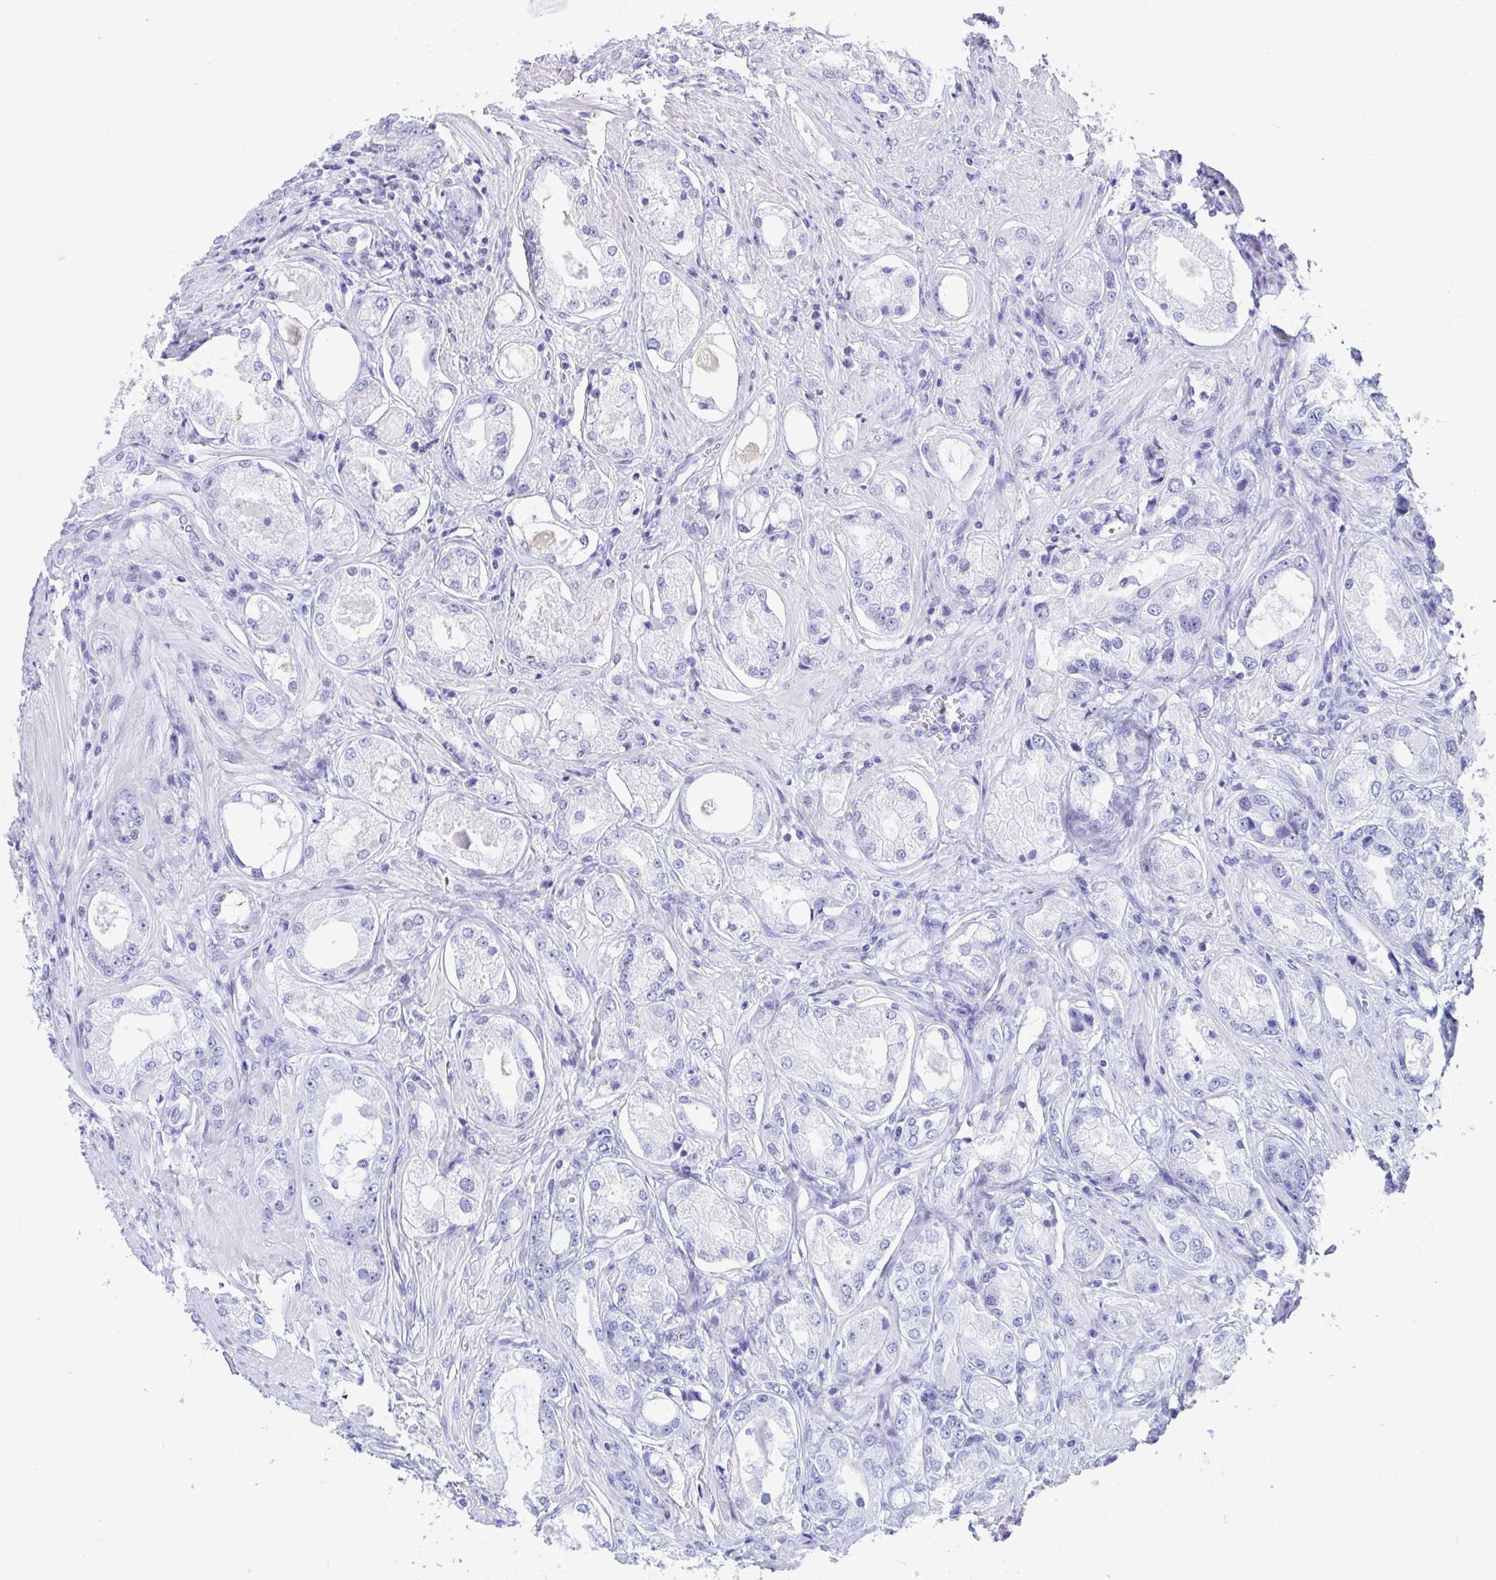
{"staining": {"intensity": "negative", "quantity": "none", "location": "none"}, "tissue": "prostate cancer", "cell_type": "Tumor cells", "image_type": "cancer", "snomed": [{"axis": "morphology", "description": "Adenocarcinoma, Low grade"}, {"axis": "topography", "description": "Prostate"}], "caption": "Tumor cells show no significant positivity in prostate adenocarcinoma (low-grade).", "gene": "CD7", "patient": {"sex": "male", "age": 68}}